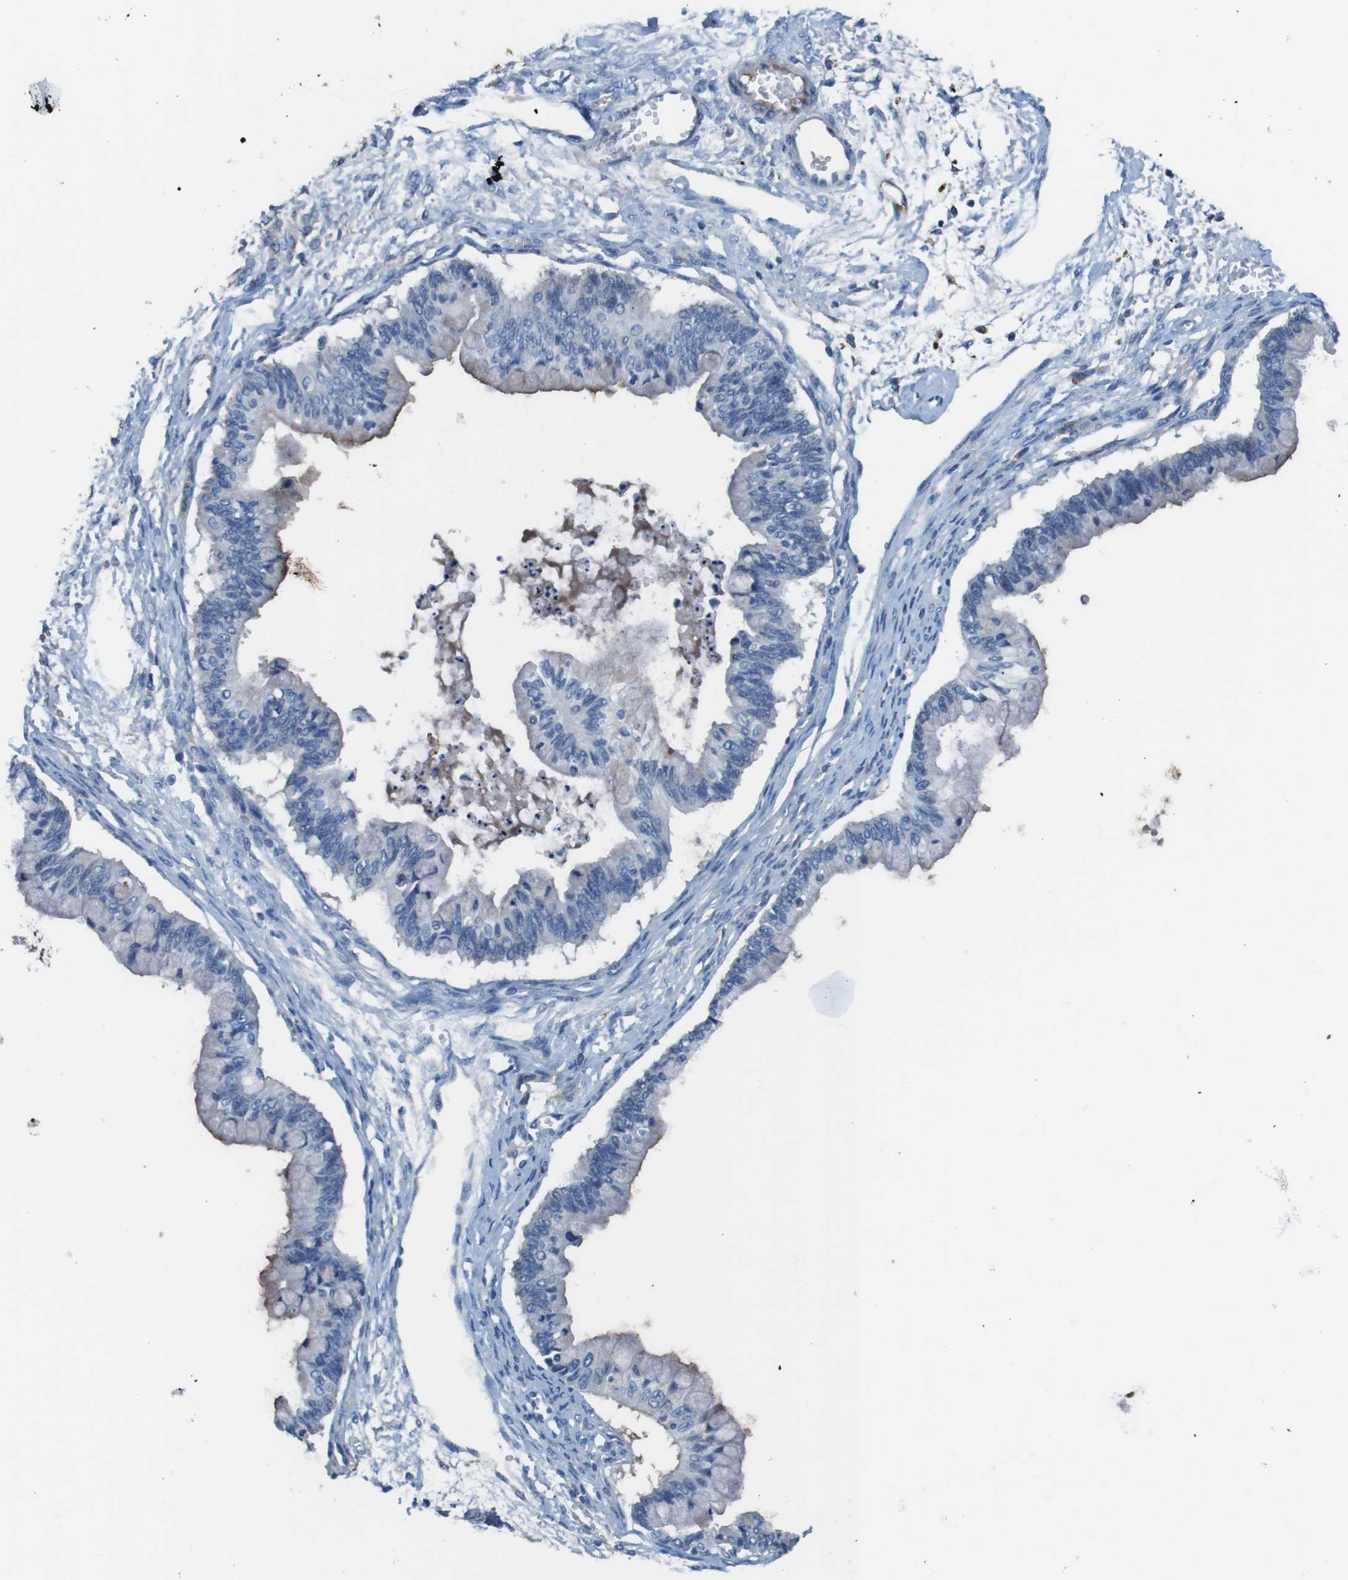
{"staining": {"intensity": "negative", "quantity": "none", "location": "none"}, "tissue": "ovarian cancer", "cell_type": "Tumor cells", "image_type": "cancer", "snomed": [{"axis": "morphology", "description": "Cystadenocarcinoma, mucinous, NOS"}, {"axis": "topography", "description": "Ovary"}], "caption": "This image is of ovarian cancer (mucinous cystadenocarcinoma) stained with immunohistochemistry (IHC) to label a protein in brown with the nuclei are counter-stained blue. There is no staining in tumor cells.", "gene": "TMPRSS15", "patient": {"sex": "female", "age": 57}}